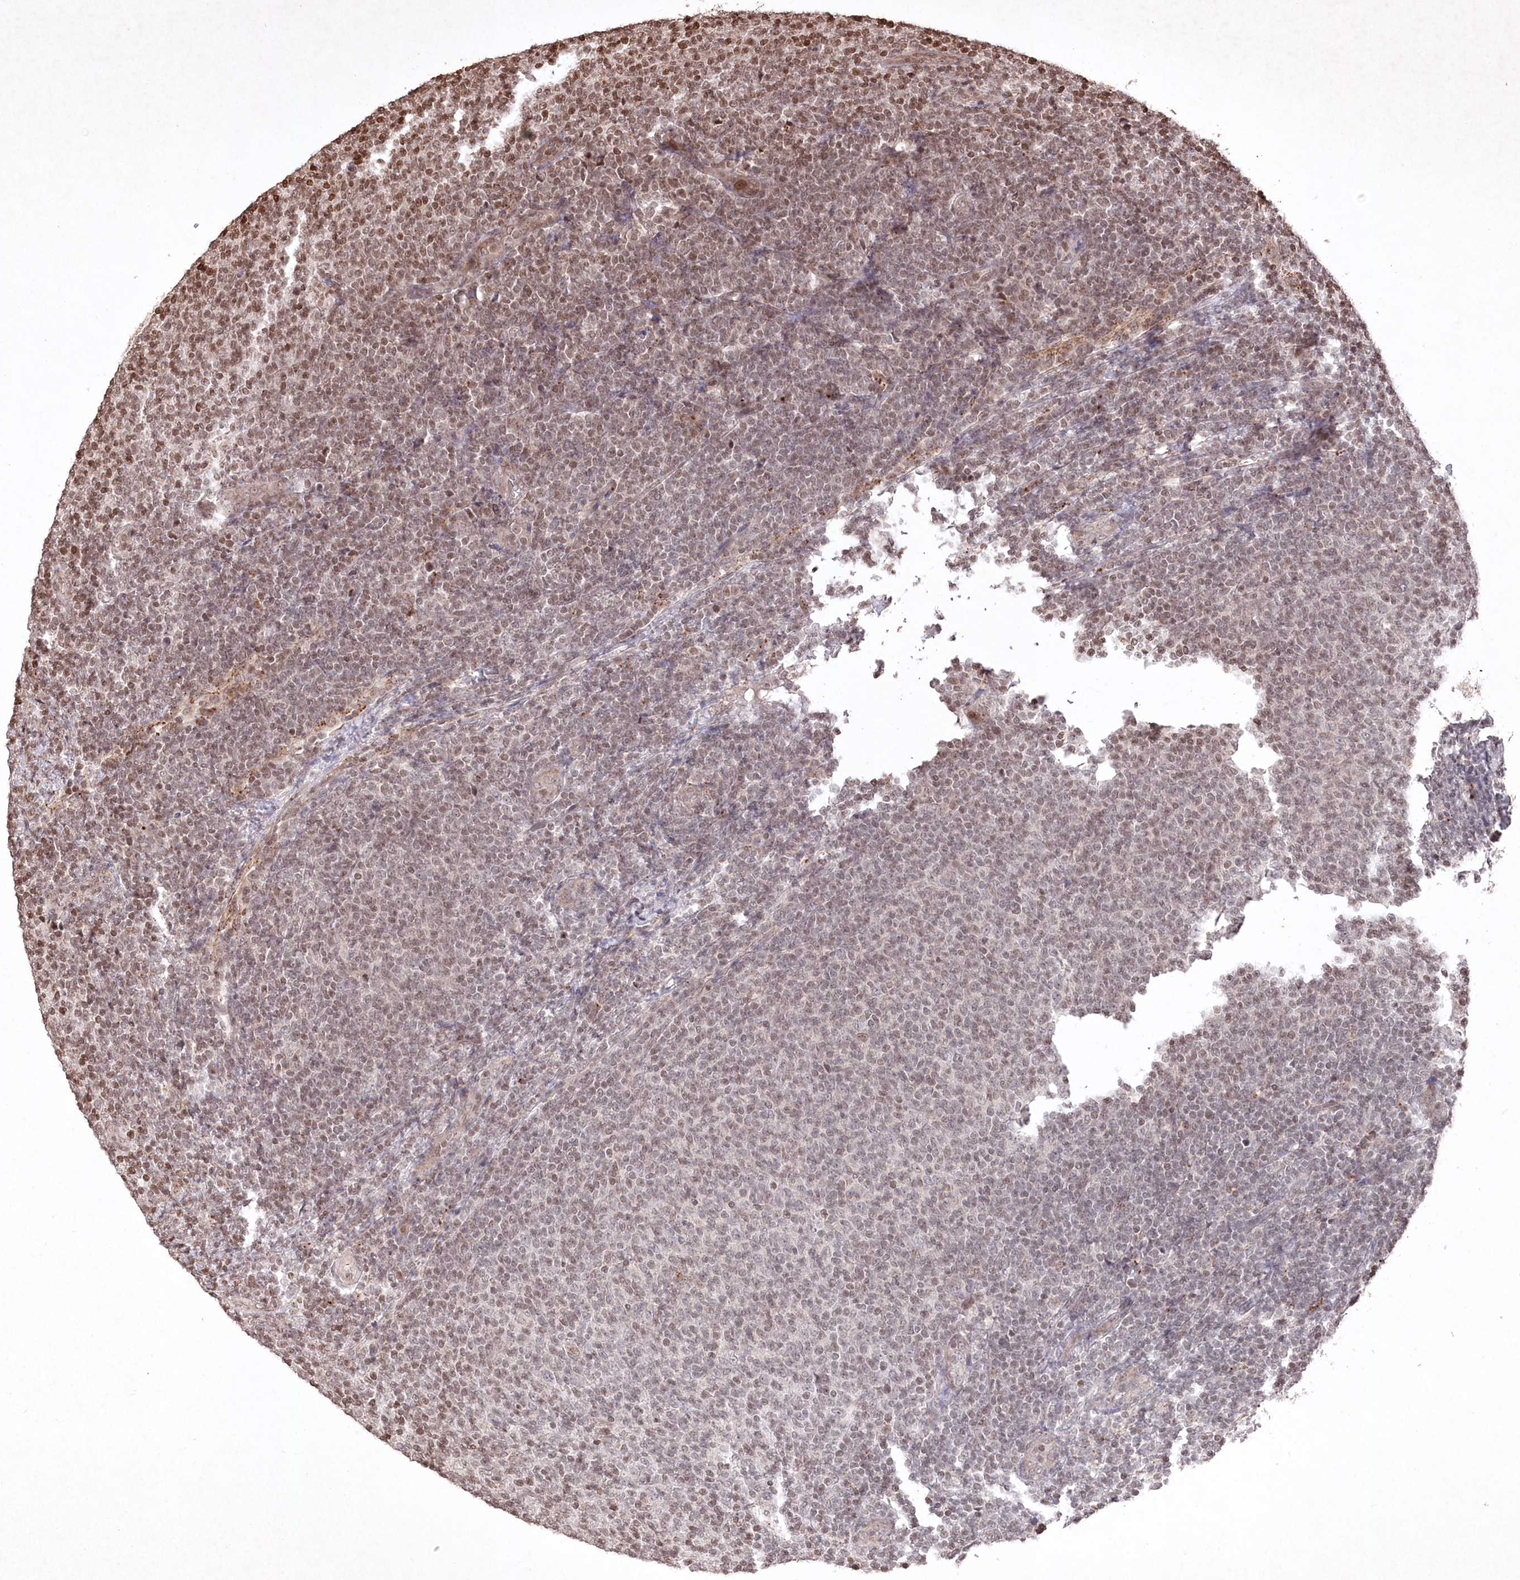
{"staining": {"intensity": "moderate", "quantity": "25%-75%", "location": "nuclear"}, "tissue": "lymphoma", "cell_type": "Tumor cells", "image_type": "cancer", "snomed": [{"axis": "morphology", "description": "Malignant lymphoma, non-Hodgkin's type, Low grade"}, {"axis": "topography", "description": "Lymph node"}], "caption": "Protein expression by immunohistochemistry (IHC) demonstrates moderate nuclear positivity in approximately 25%-75% of tumor cells in lymphoma.", "gene": "CCSER2", "patient": {"sex": "male", "age": 66}}